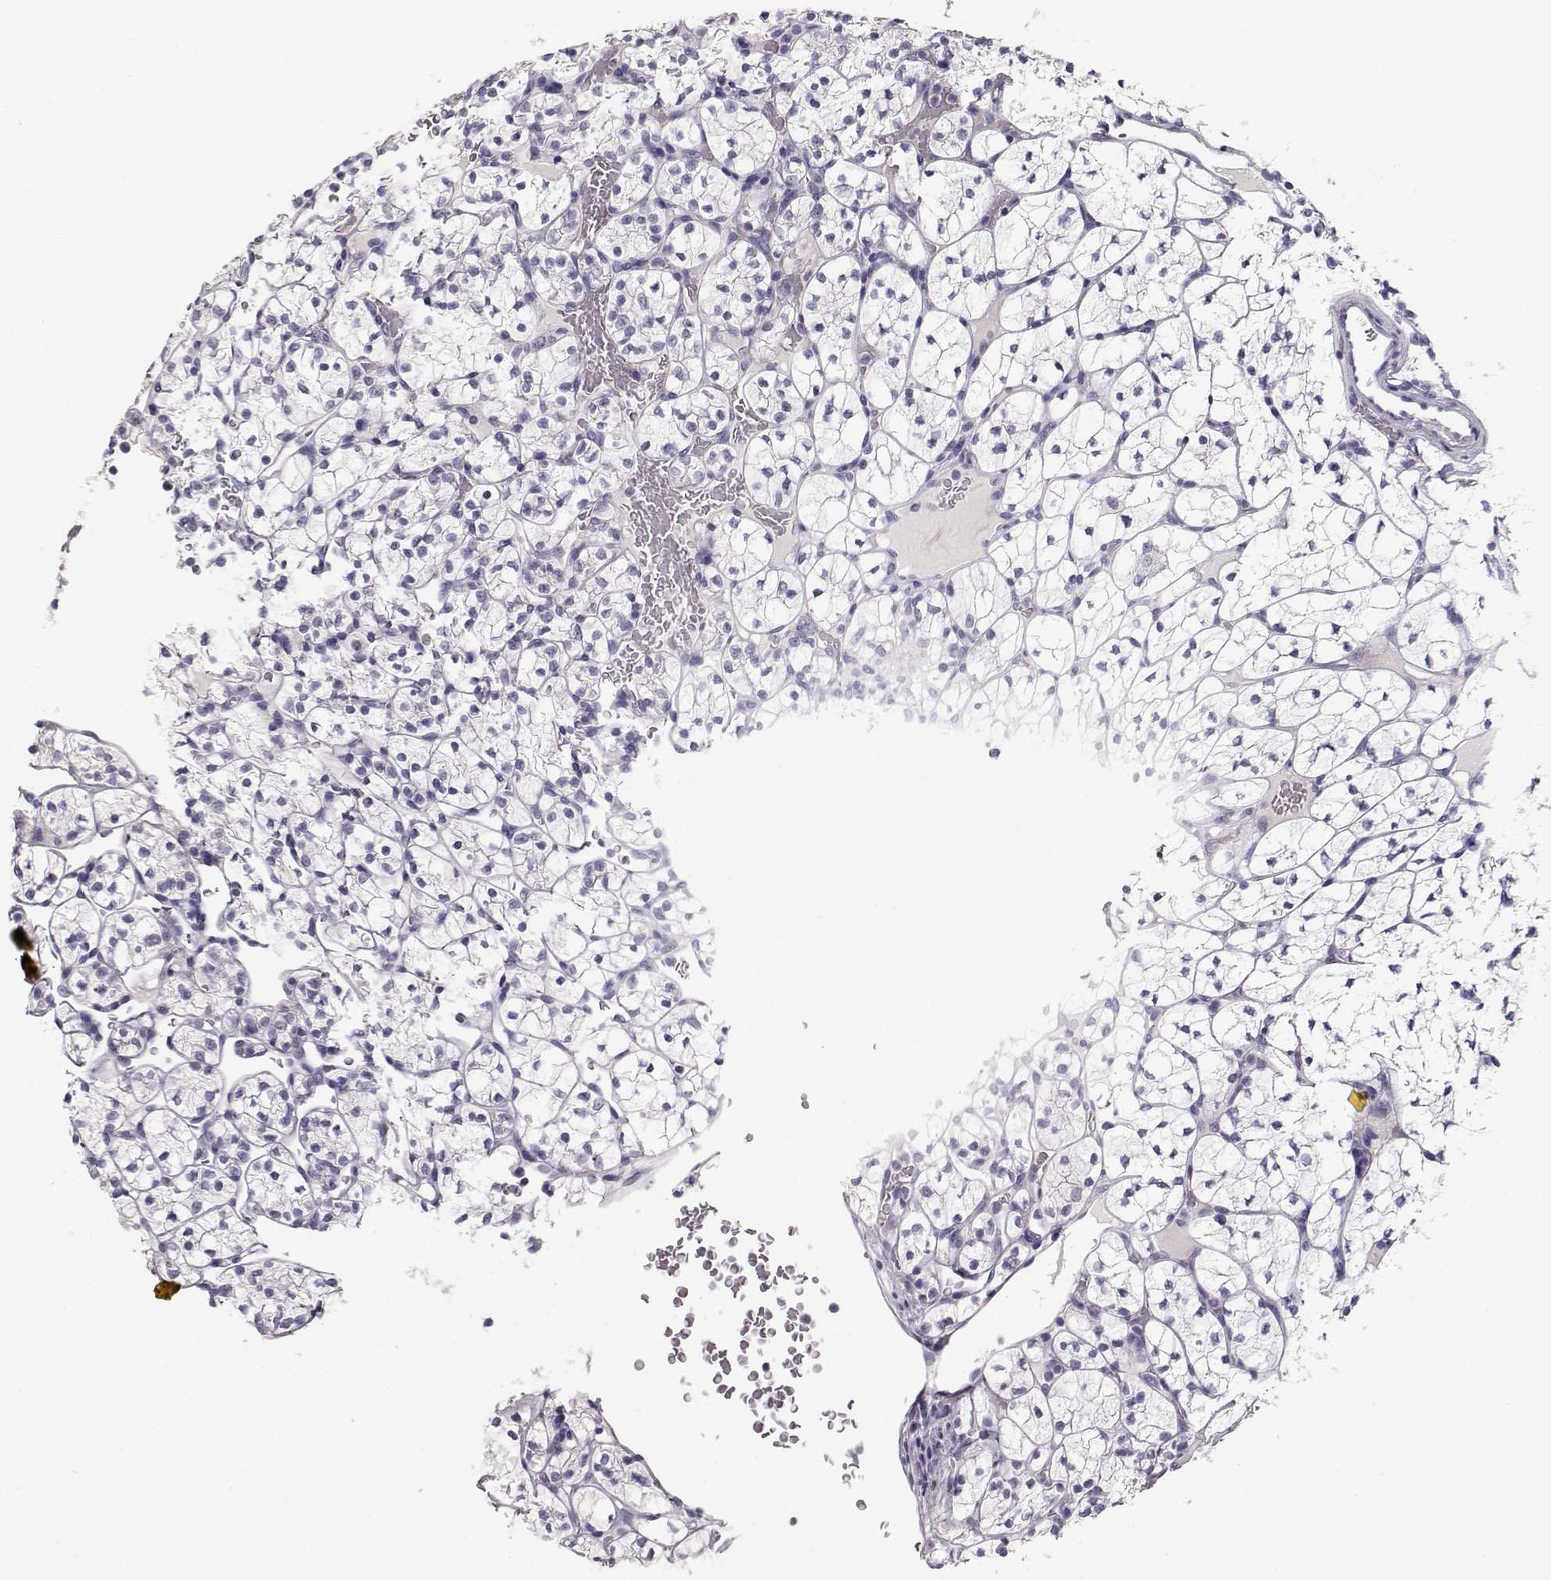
{"staining": {"intensity": "negative", "quantity": "none", "location": "none"}, "tissue": "renal cancer", "cell_type": "Tumor cells", "image_type": "cancer", "snomed": [{"axis": "morphology", "description": "Adenocarcinoma, NOS"}, {"axis": "topography", "description": "Kidney"}], "caption": "Immunohistochemistry (IHC) micrograph of neoplastic tissue: human adenocarcinoma (renal) stained with DAB (3,3'-diaminobenzidine) shows no significant protein staining in tumor cells.", "gene": "MAGEC1", "patient": {"sex": "female", "age": 89}}